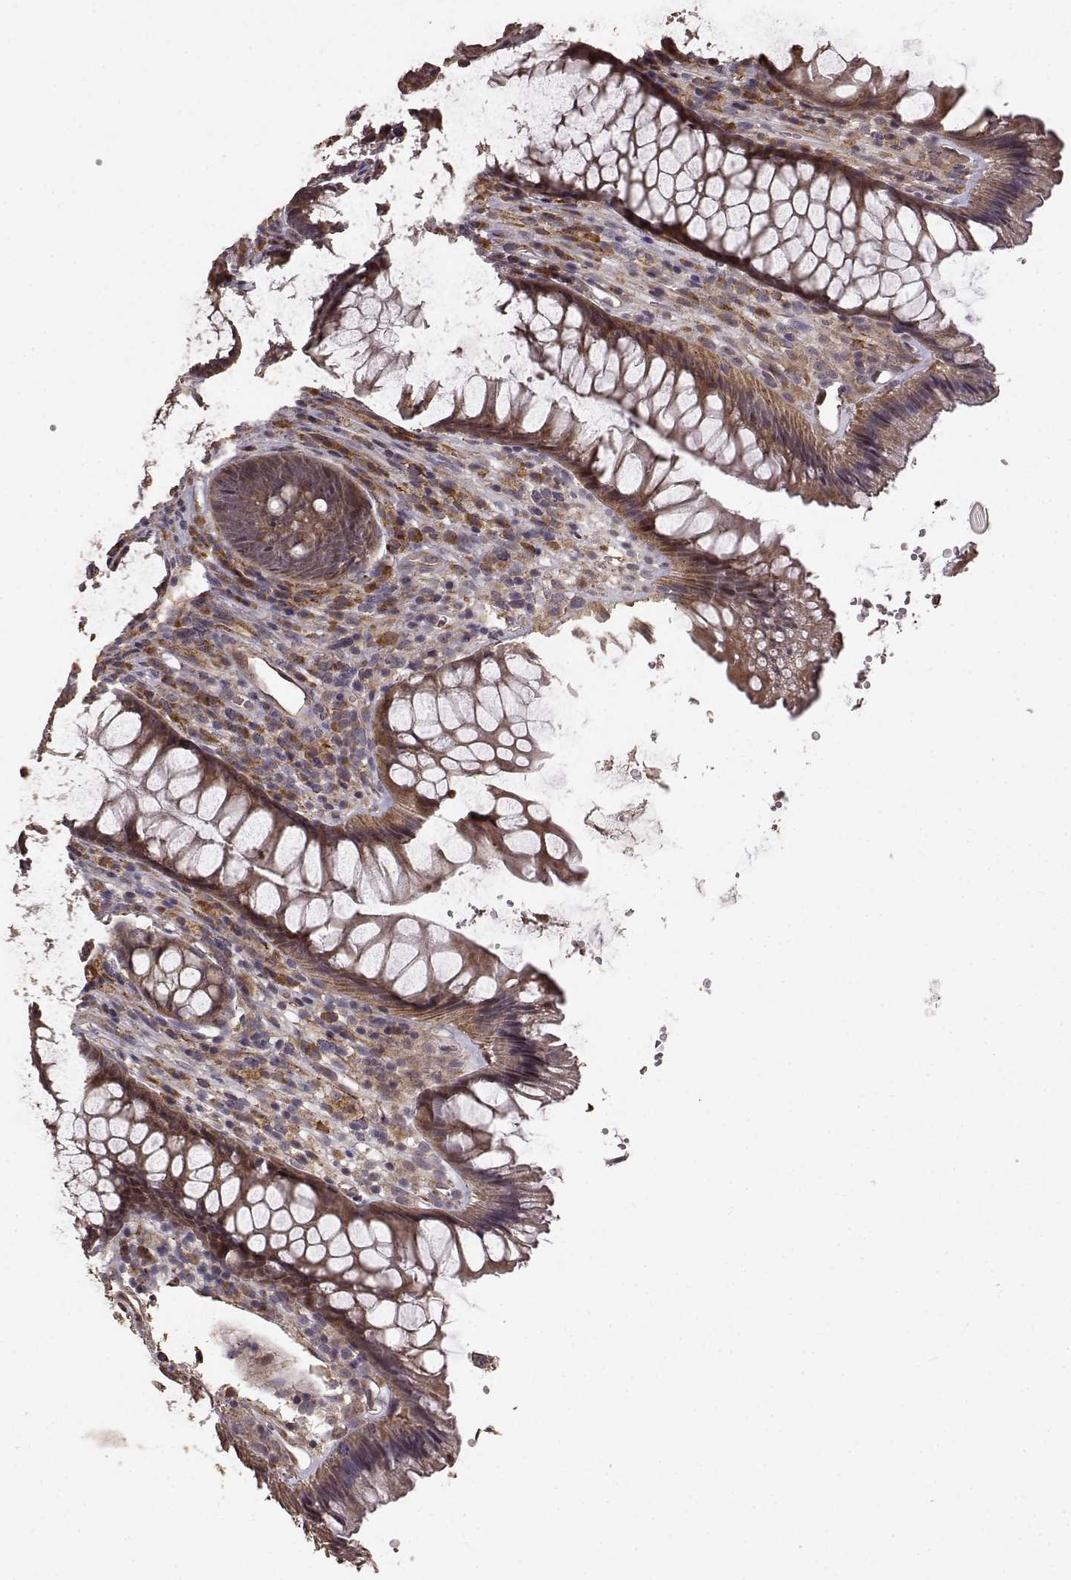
{"staining": {"intensity": "strong", "quantity": ">75%", "location": "cytoplasmic/membranous"}, "tissue": "rectum", "cell_type": "Glandular cells", "image_type": "normal", "snomed": [{"axis": "morphology", "description": "Normal tissue, NOS"}, {"axis": "topography", "description": "Smooth muscle"}, {"axis": "topography", "description": "Rectum"}], "caption": "Protein staining of normal rectum shows strong cytoplasmic/membranous positivity in approximately >75% of glandular cells.", "gene": "USP15", "patient": {"sex": "male", "age": 53}}